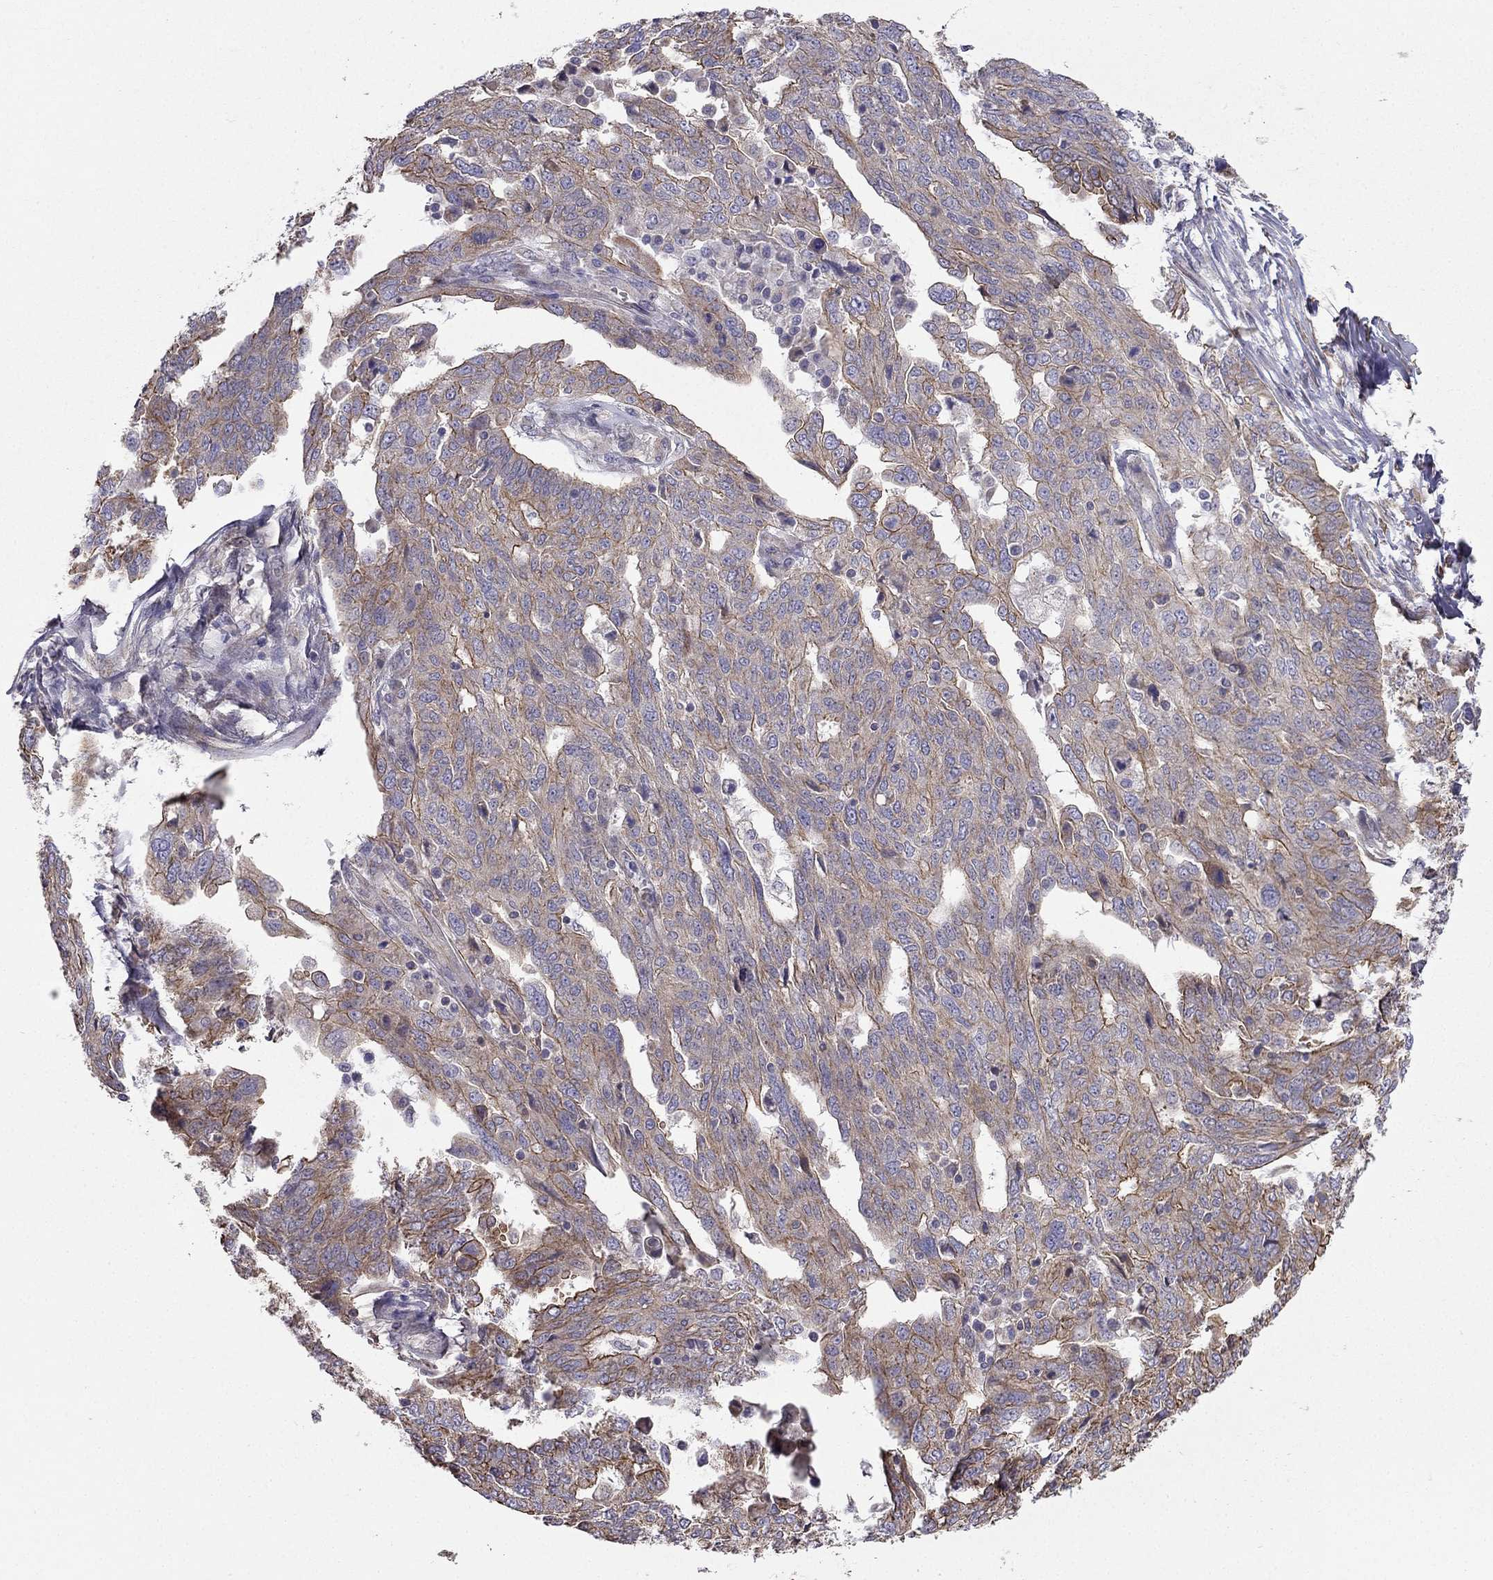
{"staining": {"intensity": "moderate", "quantity": "25%-75%", "location": "cytoplasmic/membranous"}, "tissue": "ovarian cancer", "cell_type": "Tumor cells", "image_type": "cancer", "snomed": [{"axis": "morphology", "description": "Cystadenocarcinoma, serous, NOS"}, {"axis": "topography", "description": "Ovary"}], "caption": "Protein analysis of ovarian cancer tissue reveals moderate cytoplasmic/membranous staining in approximately 25%-75% of tumor cells. The staining was performed using DAB (3,3'-diaminobenzidine), with brown indicating positive protein expression. Nuclei are stained blue with hematoxylin.", "gene": "ENOX1", "patient": {"sex": "female", "age": 67}}